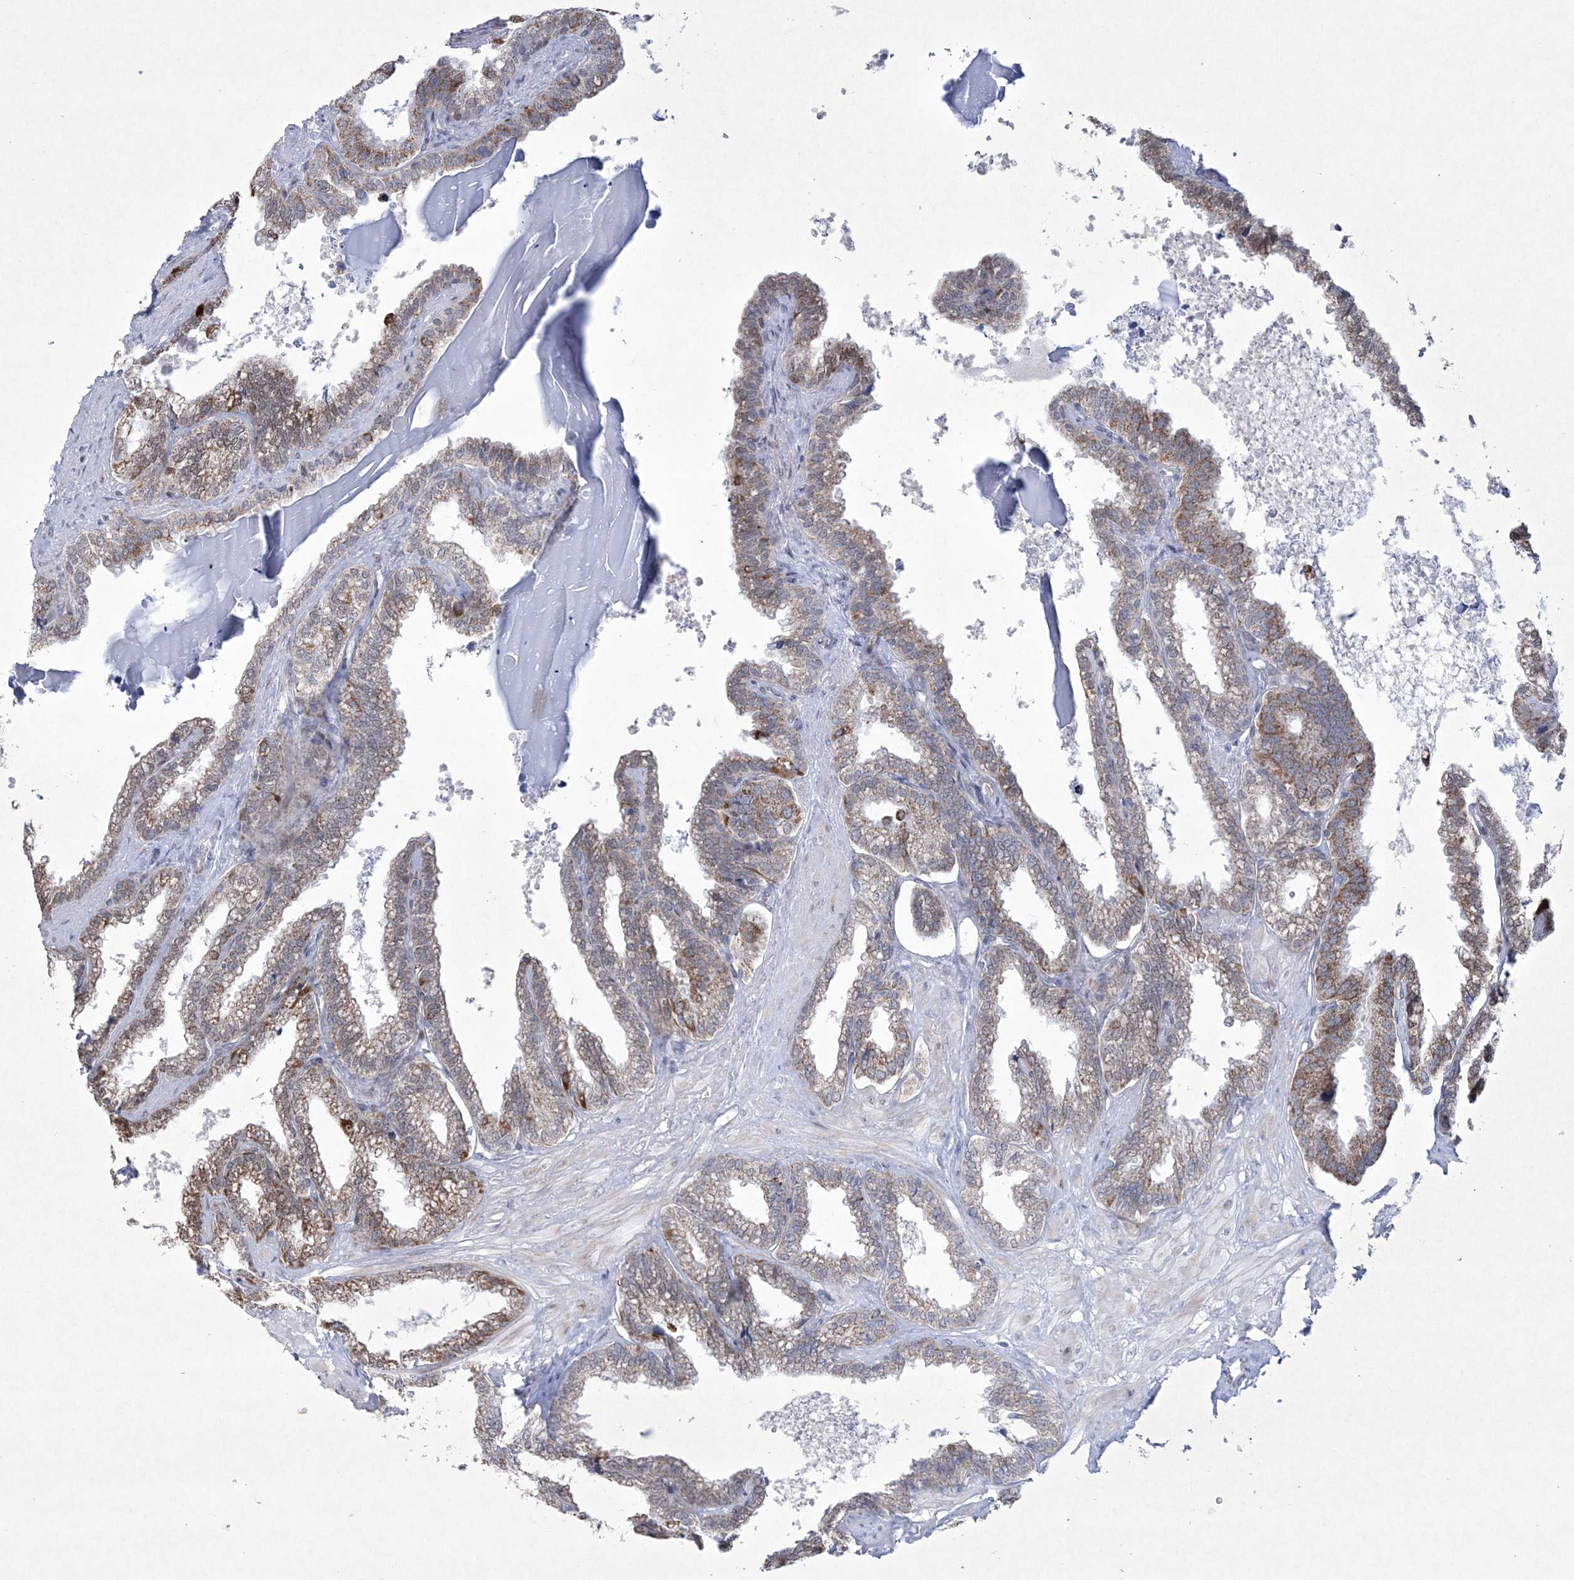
{"staining": {"intensity": "moderate", "quantity": ">75%", "location": "cytoplasmic/membranous"}, "tissue": "seminal vesicle", "cell_type": "Glandular cells", "image_type": "normal", "snomed": [{"axis": "morphology", "description": "Normal tissue, NOS"}, {"axis": "topography", "description": "Seminal veicle"}], "caption": "High-power microscopy captured an IHC histopathology image of normal seminal vesicle, revealing moderate cytoplasmic/membranous staining in about >75% of glandular cells.", "gene": "CES4A", "patient": {"sex": "male", "age": 46}}